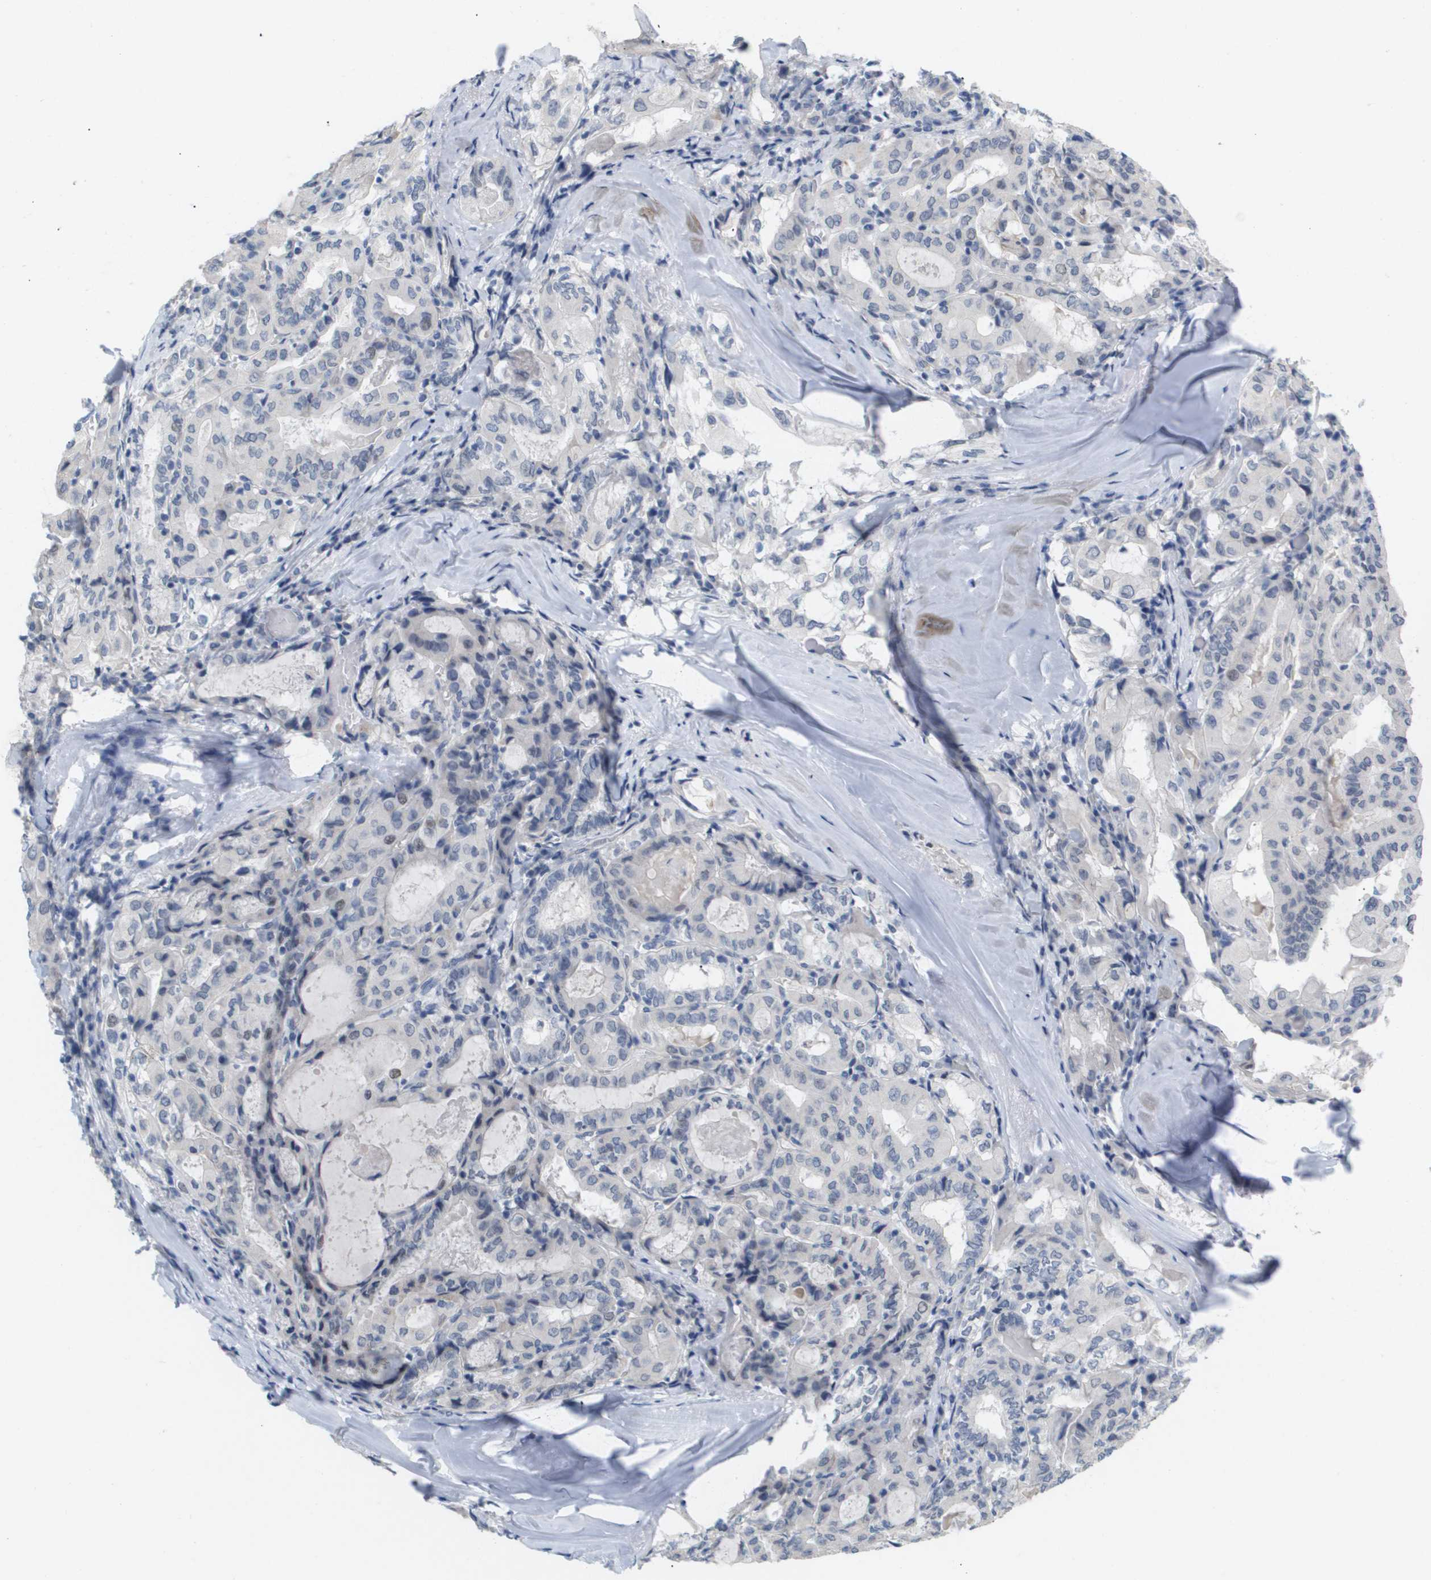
{"staining": {"intensity": "negative", "quantity": "none", "location": "none"}, "tissue": "thyroid cancer", "cell_type": "Tumor cells", "image_type": "cancer", "snomed": [{"axis": "morphology", "description": "Papillary adenocarcinoma, NOS"}, {"axis": "topography", "description": "Thyroid gland"}], "caption": "A histopathology image of human papillary adenocarcinoma (thyroid) is negative for staining in tumor cells. (DAB IHC visualized using brightfield microscopy, high magnification).", "gene": "PPARD", "patient": {"sex": "female", "age": 42}}